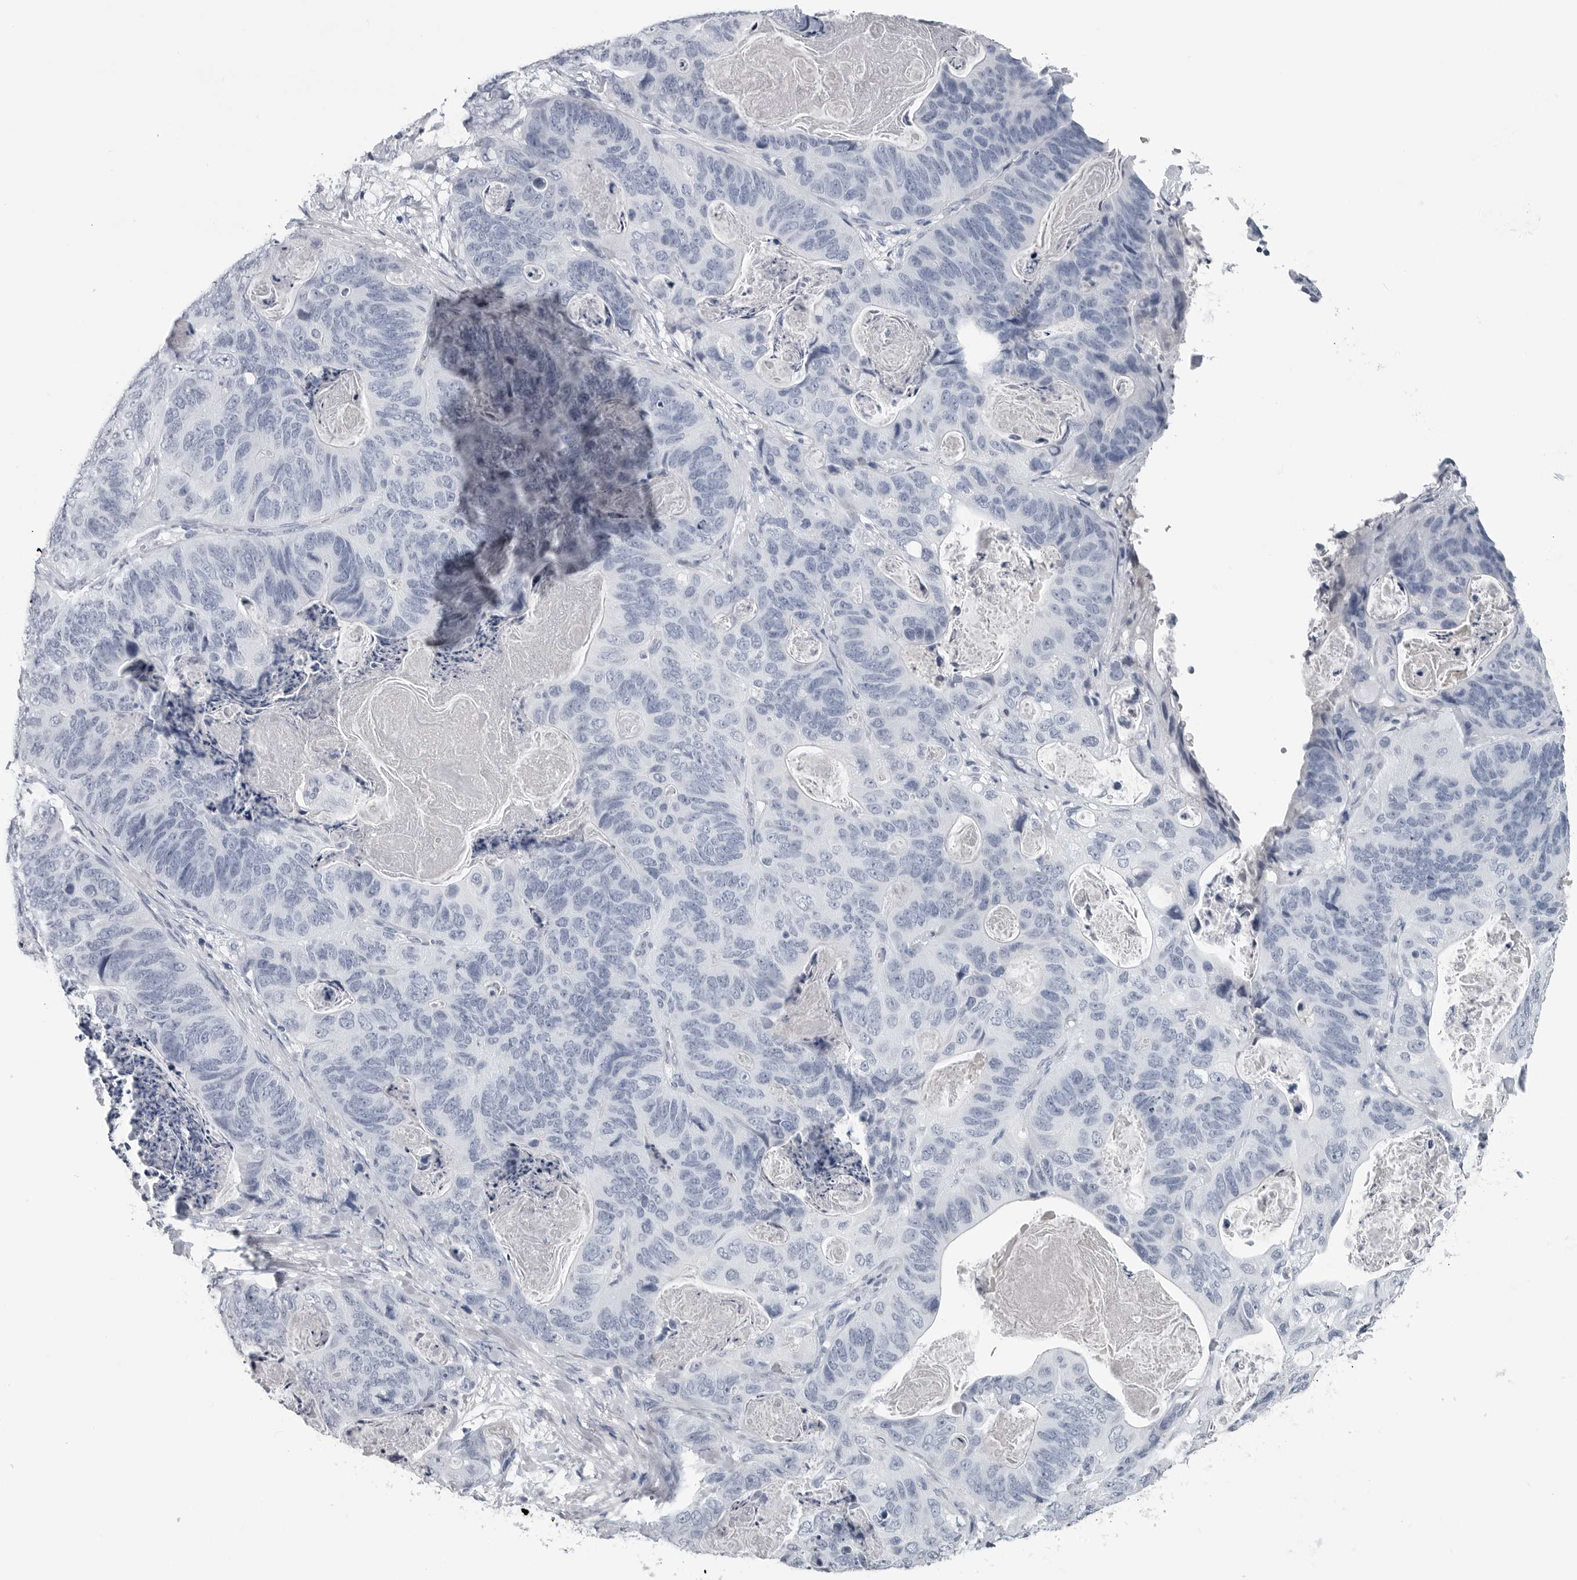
{"staining": {"intensity": "negative", "quantity": "none", "location": "none"}, "tissue": "stomach cancer", "cell_type": "Tumor cells", "image_type": "cancer", "snomed": [{"axis": "morphology", "description": "Normal tissue, NOS"}, {"axis": "morphology", "description": "Adenocarcinoma, NOS"}, {"axis": "topography", "description": "Stomach"}], "caption": "IHC micrograph of neoplastic tissue: adenocarcinoma (stomach) stained with DAB shows no significant protein staining in tumor cells.", "gene": "AMPD1", "patient": {"sex": "female", "age": 89}}